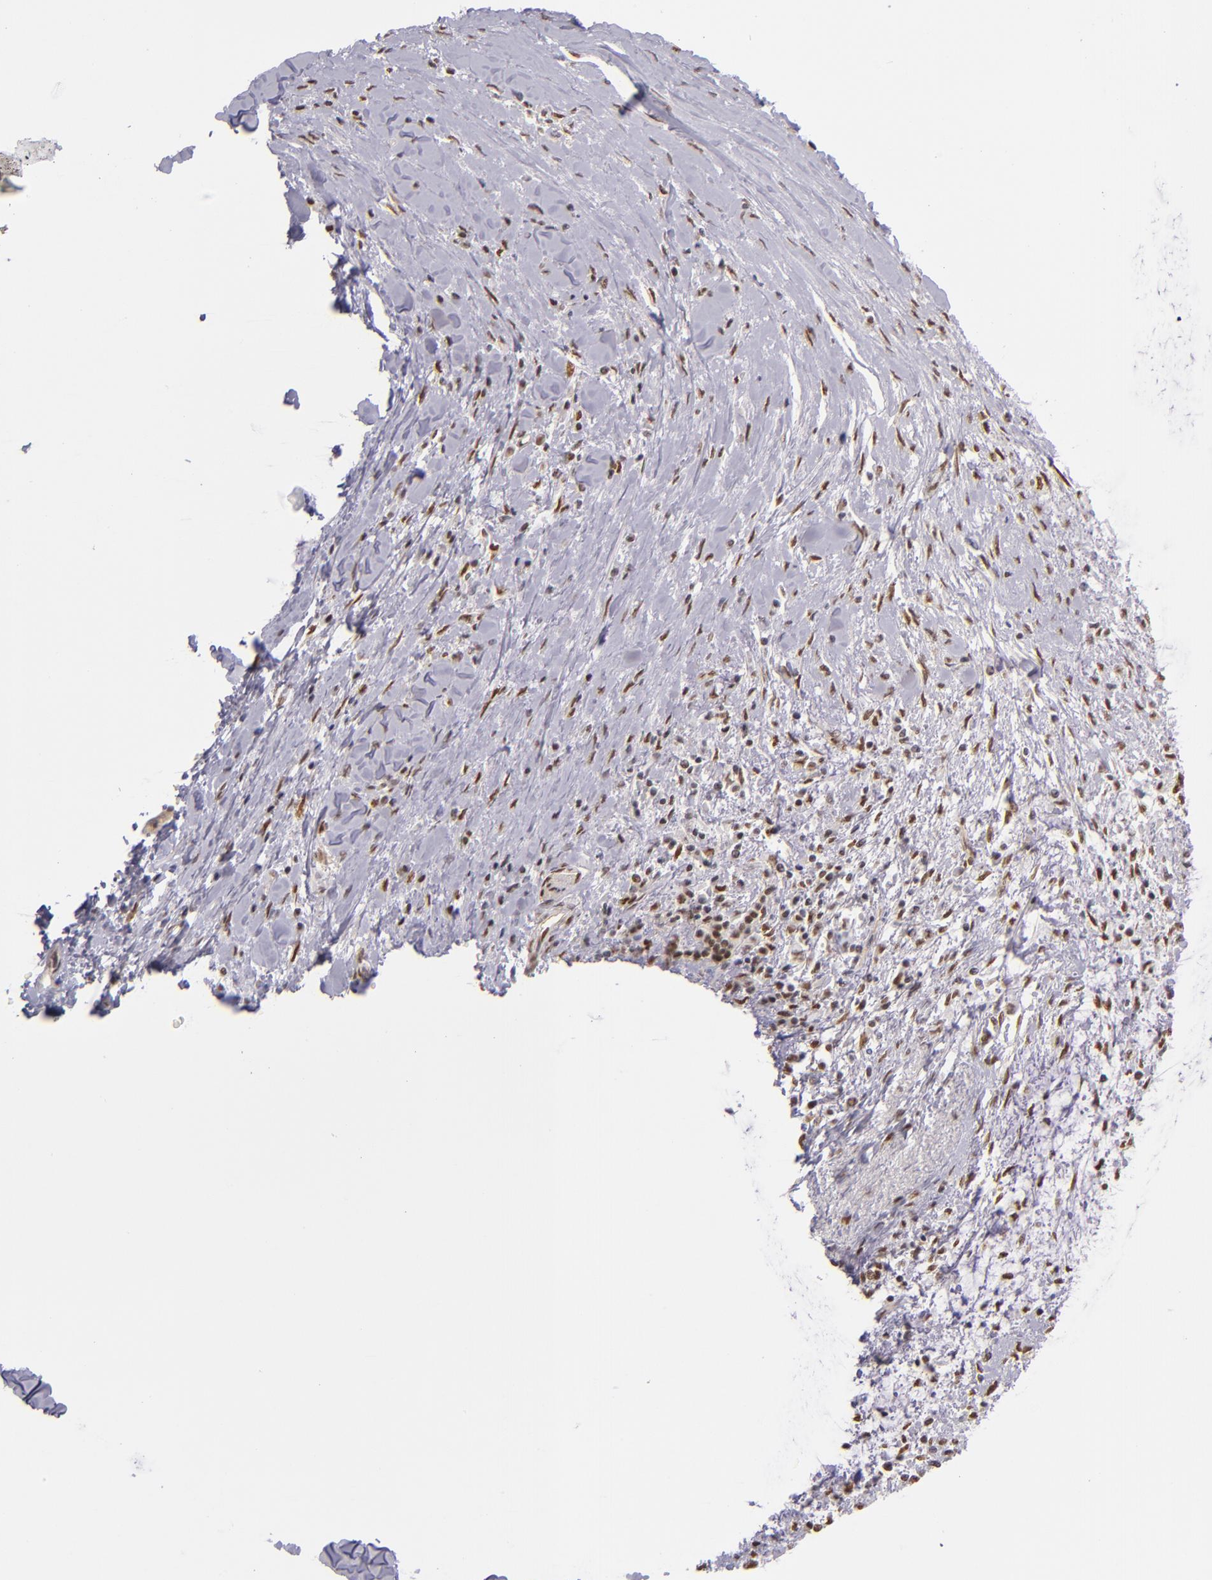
{"staining": {"intensity": "moderate", "quantity": ">75%", "location": "nuclear"}, "tissue": "pancreatic cancer", "cell_type": "Tumor cells", "image_type": "cancer", "snomed": [{"axis": "morphology", "description": "Adenocarcinoma, NOS"}, {"axis": "topography", "description": "Pancreas"}], "caption": "IHC (DAB) staining of pancreatic adenocarcinoma demonstrates moderate nuclear protein staining in approximately >75% of tumor cells.", "gene": "NCOR2", "patient": {"sex": "female", "age": 64}}